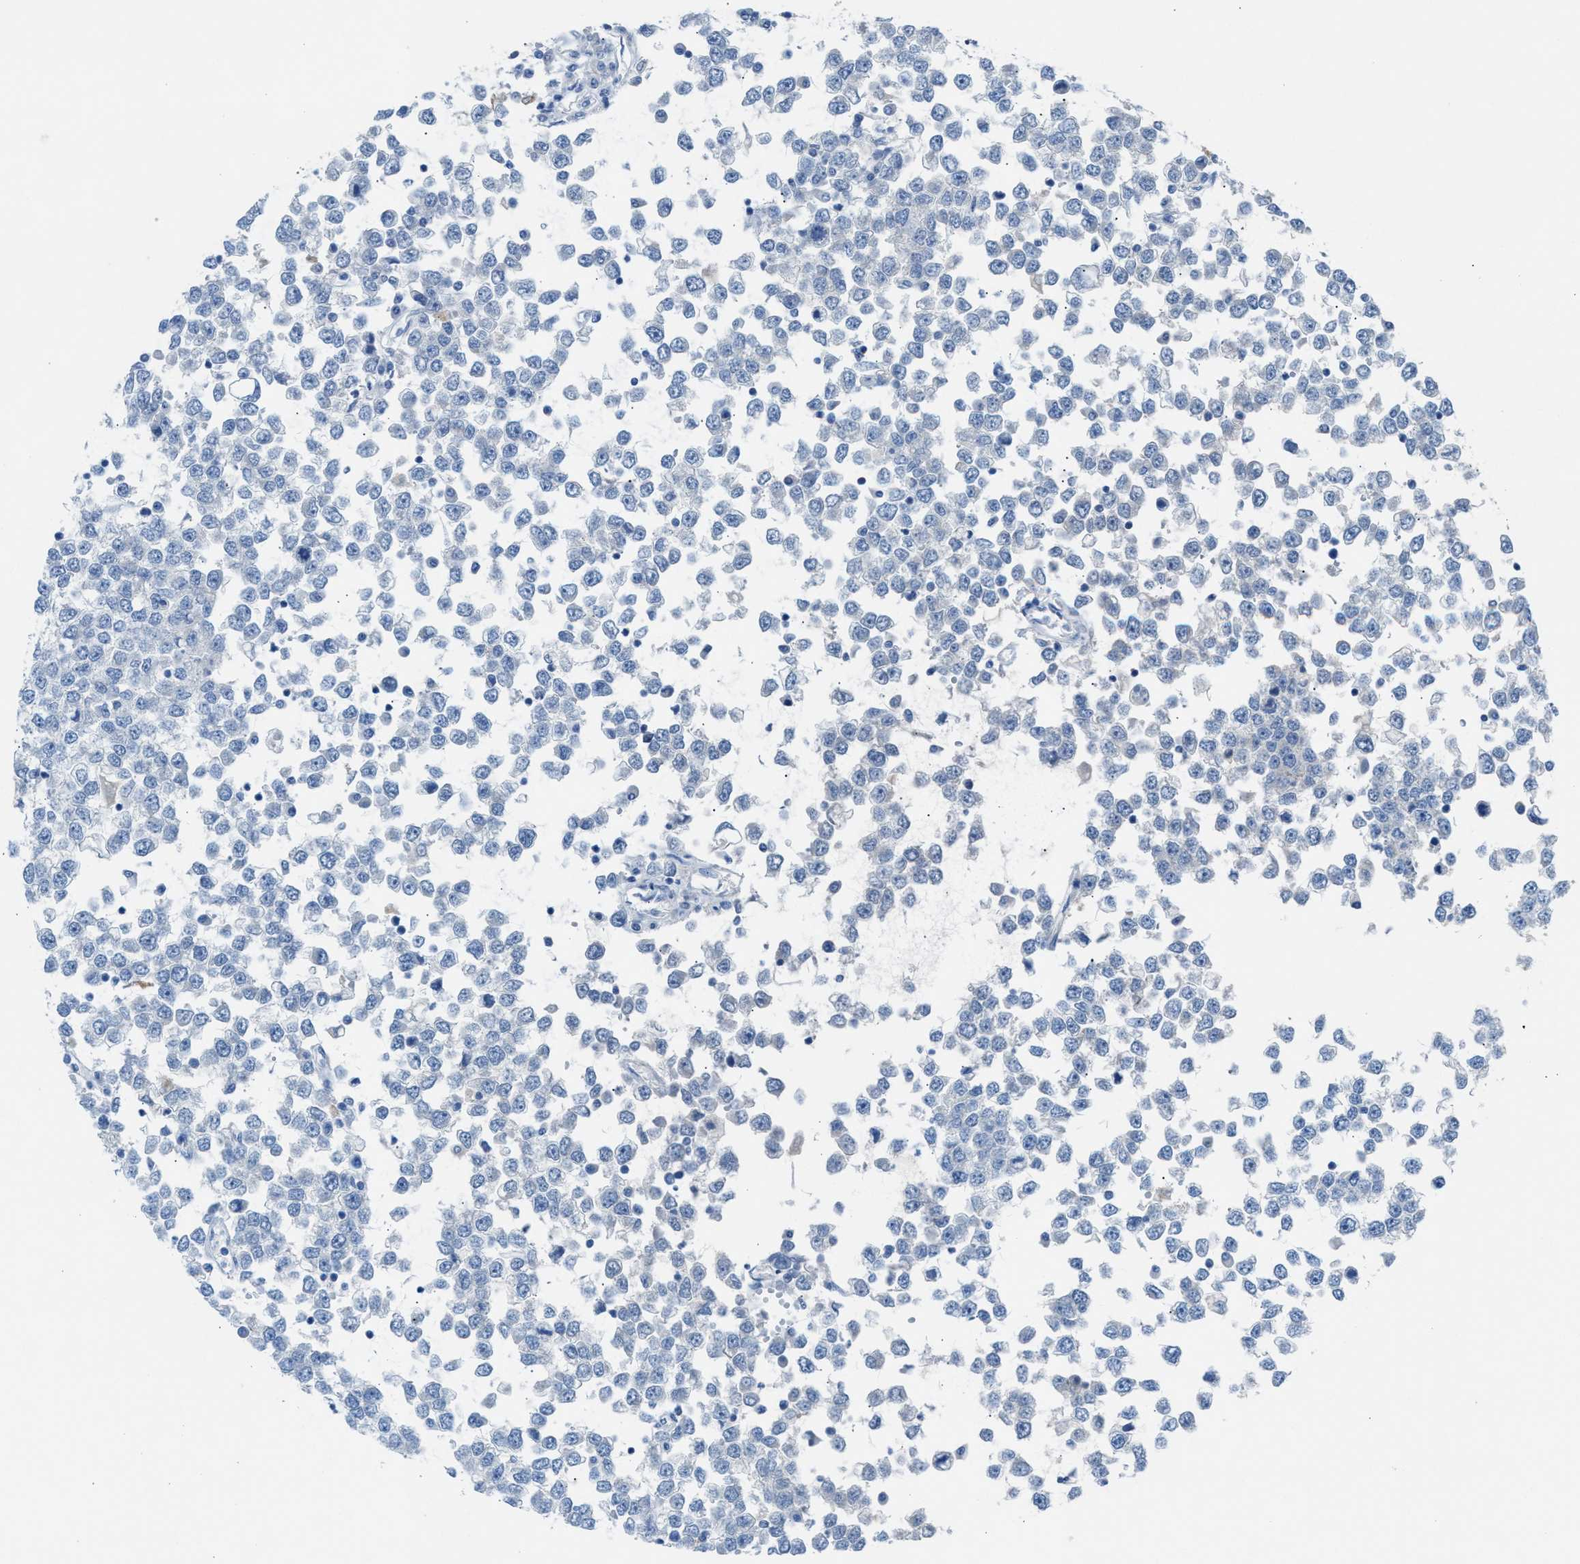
{"staining": {"intensity": "negative", "quantity": "none", "location": "none"}, "tissue": "testis cancer", "cell_type": "Tumor cells", "image_type": "cancer", "snomed": [{"axis": "morphology", "description": "Seminoma, NOS"}, {"axis": "topography", "description": "Testis"}], "caption": "An image of testis cancer (seminoma) stained for a protein demonstrates no brown staining in tumor cells. Brightfield microscopy of immunohistochemistry (IHC) stained with DAB (brown) and hematoxylin (blue), captured at high magnification.", "gene": "ASPA", "patient": {"sex": "male", "age": 65}}